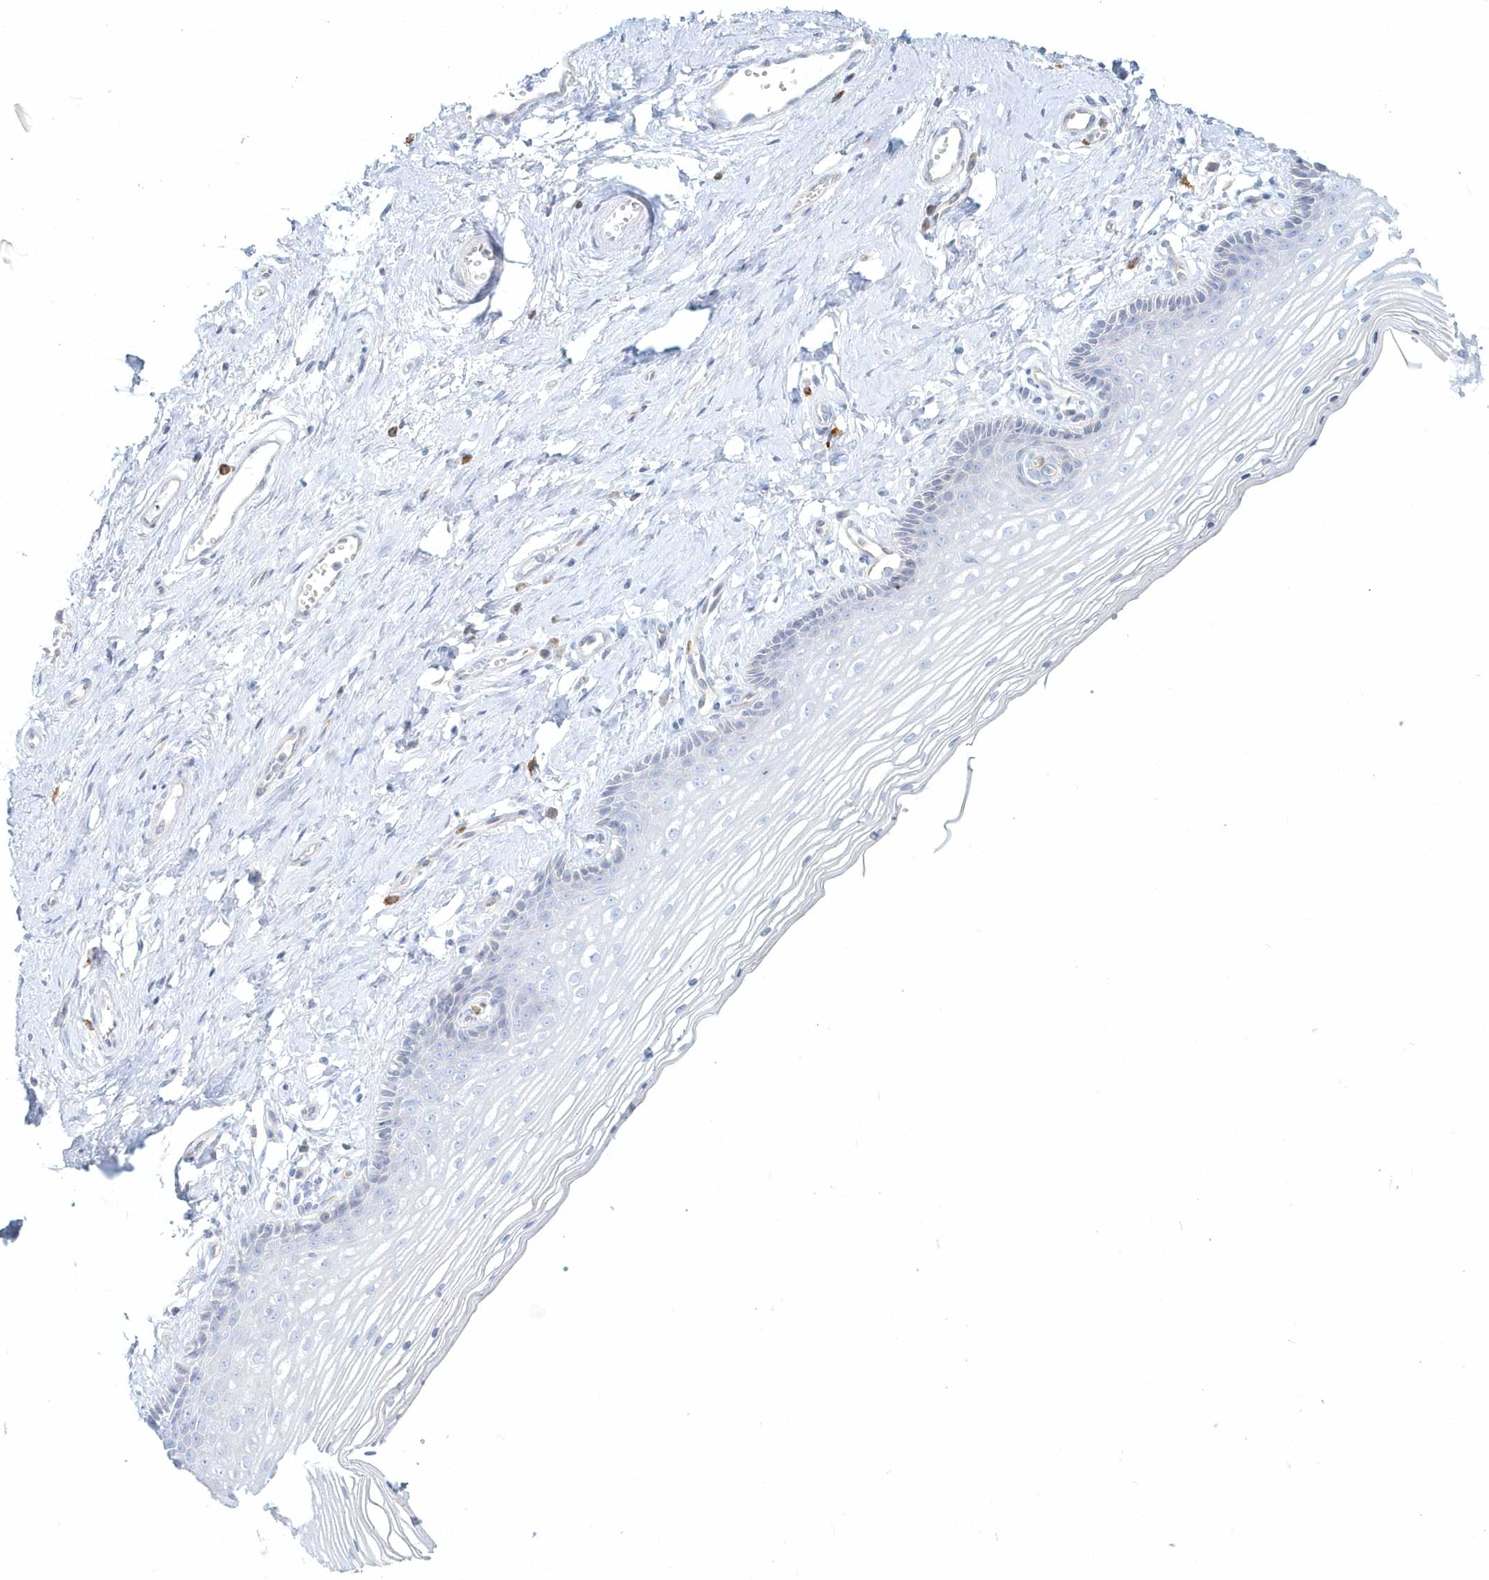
{"staining": {"intensity": "negative", "quantity": "none", "location": "none"}, "tissue": "vagina", "cell_type": "Squamous epithelial cells", "image_type": "normal", "snomed": [{"axis": "morphology", "description": "Normal tissue, NOS"}, {"axis": "topography", "description": "Vagina"}], "caption": "DAB (3,3'-diaminobenzidine) immunohistochemical staining of benign human vagina displays no significant staining in squamous epithelial cells. (Stains: DAB (3,3'-diaminobenzidine) IHC with hematoxylin counter stain, Microscopy: brightfield microscopy at high magnification).", "gene": "DNAH1", "patient": {"sex": "female", "age": 46}}